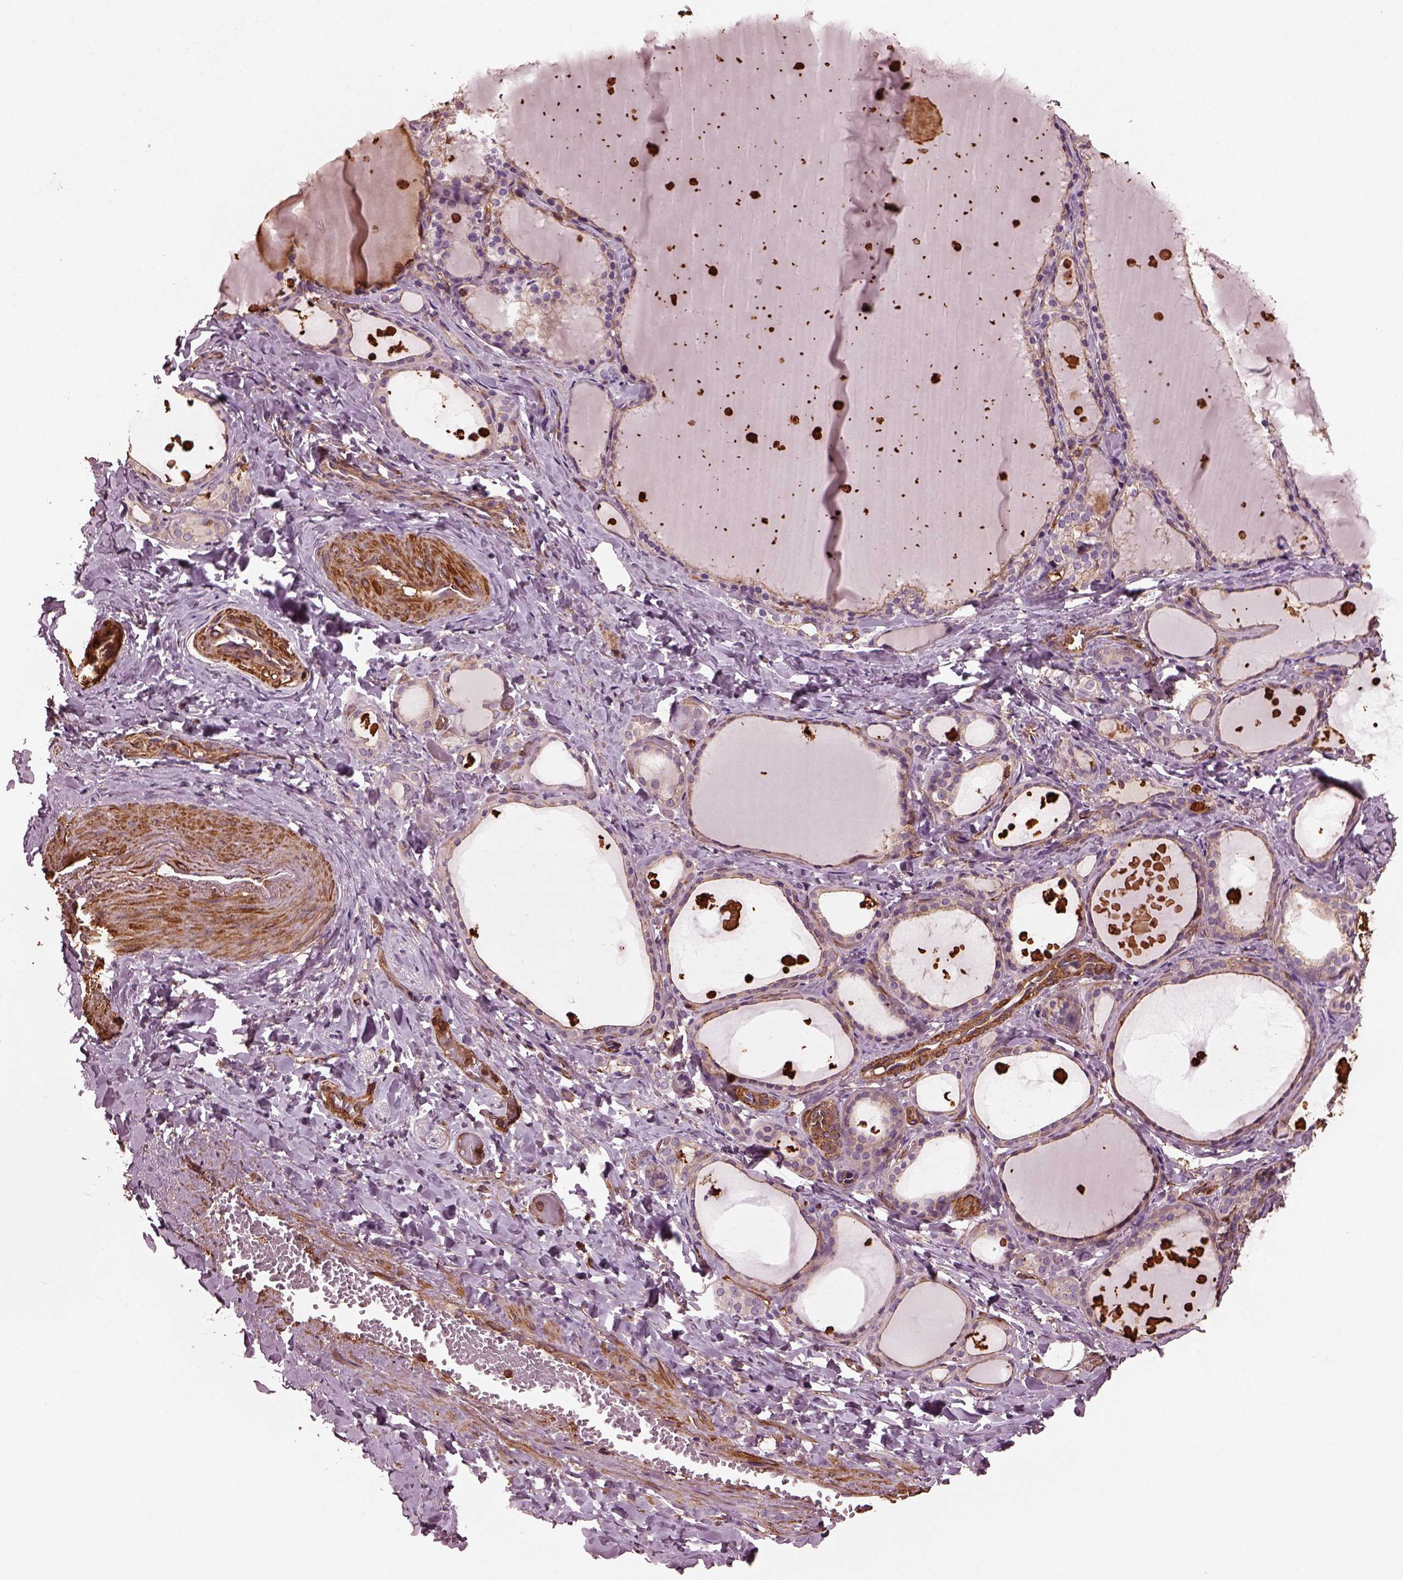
{"staining": {"intensity": "weak", "quantity": ">75%", "location": "cytoplasmic/membranous"}, "tissue": "thyroid gland", "cell_type": "Glandular cells", "image_type": "normal", "snomed": [{"axis": "morphology", "description": "Normal tissue, NOS"}, {"axis": "topography", "description": "Thyroid gland"}], "caption": "Glandular cells display weak cytoplasmic/membranous expression in approximately >75% of cells in benign thyroid gland.", "gene": "MYL1", "patient": {"sex": "female", "age": 56}}